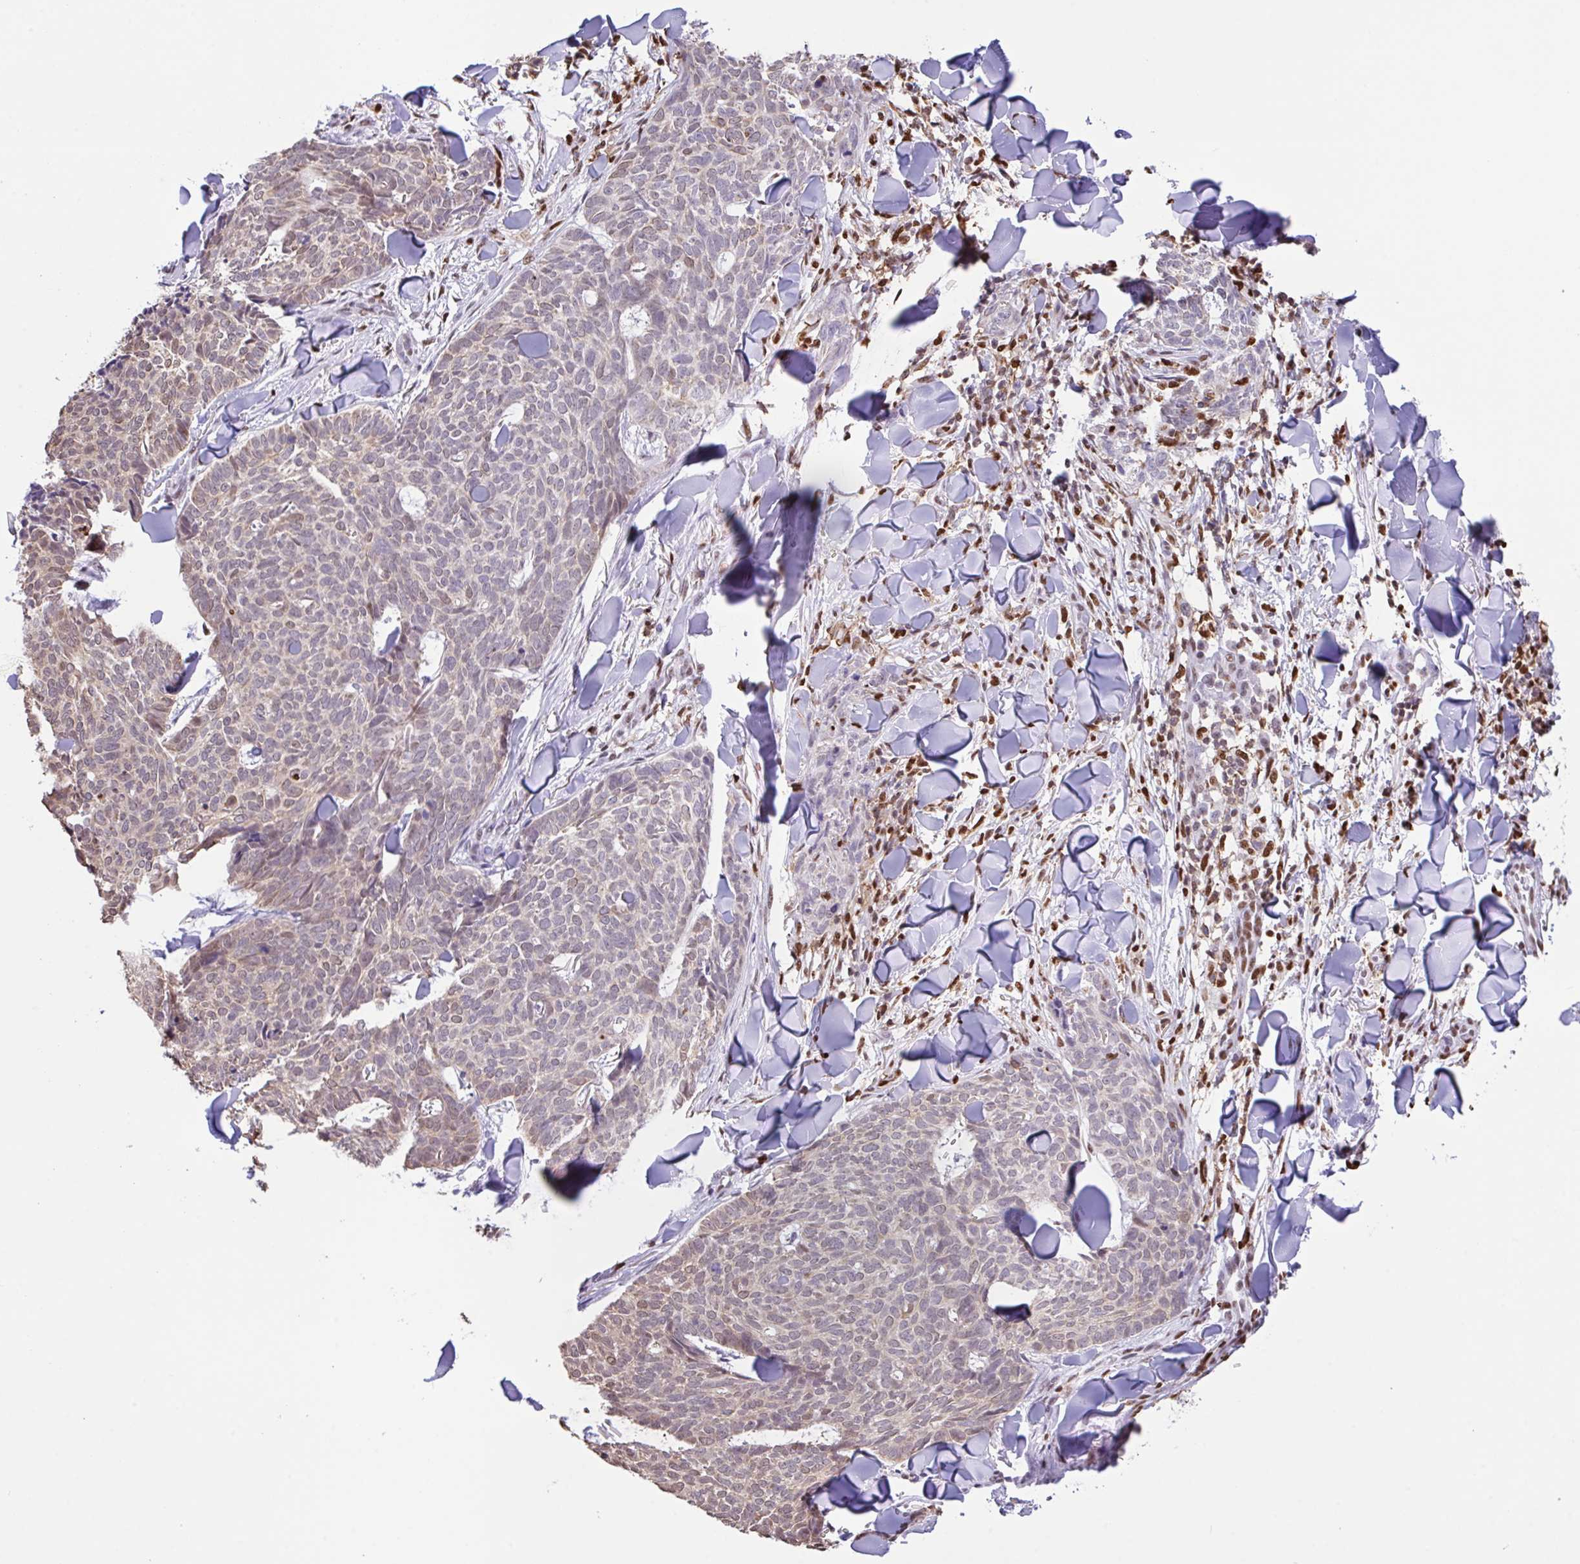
{"staining": {"intensity": "weak", "quantity": "<25%", "location": "nuclear"}, "tissue": "skin cancer", "cell_type": "Tumor cells", "image_type": "cancer", "snomed": [{"axis": "morphology", "description": "Normal tissue, NOS"}, {"axis": "morphology", "description": "Basal cell carcinoma"}, {"axis": "topography", "description": "Skin"}], "caption": "This is an IHC photomicrograph of human skin basal cell carcinoma. There is no staining in tumor cells.", "gene": "BTBD10", "patient": {"sex": "male", "age": 50}}